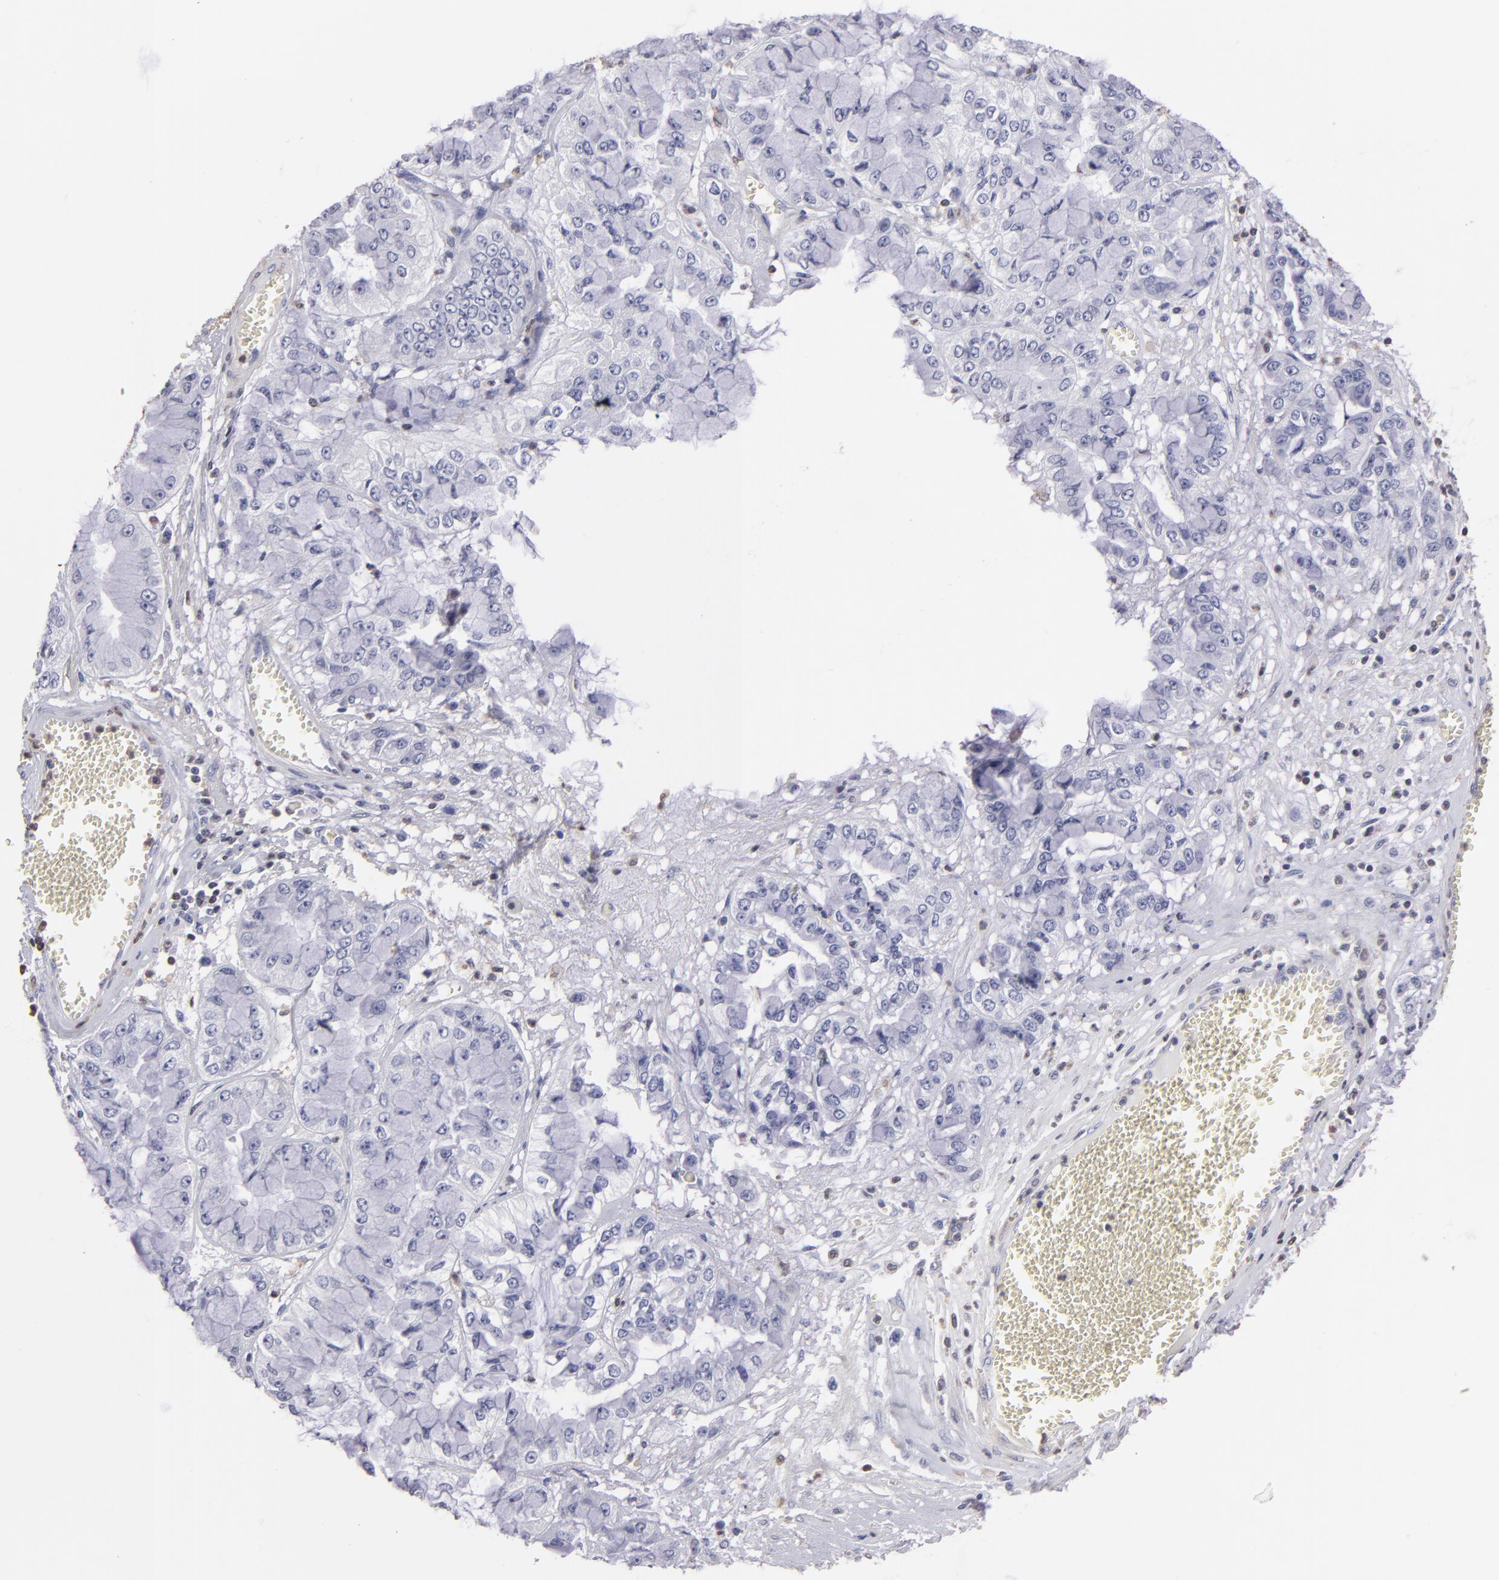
{"staining": {"intensity": "moderate", "quantity": "<25%", "location": "cytoplasmic/membranous,nuclear"}, "tissue": "liver cancer", "cell_type": "Tumor cells", "image_type": "cancer", "snomed": [{"axis": "morphology", "description": "Cholangiocarcinoma"}, {"axis": "topography", "description": "Liver"}], "caption": "DAB (3,3'-diaminobenzidine) immunohistochemical staining of human liver cancer (cholangiocarcinoma) exhibits moderate cytoplasmic/membranous and nuclear protein staining in approximately <25% of tumor cells.", "gene": "S100A2", "patient": {"sex": "female", "age": 79}}